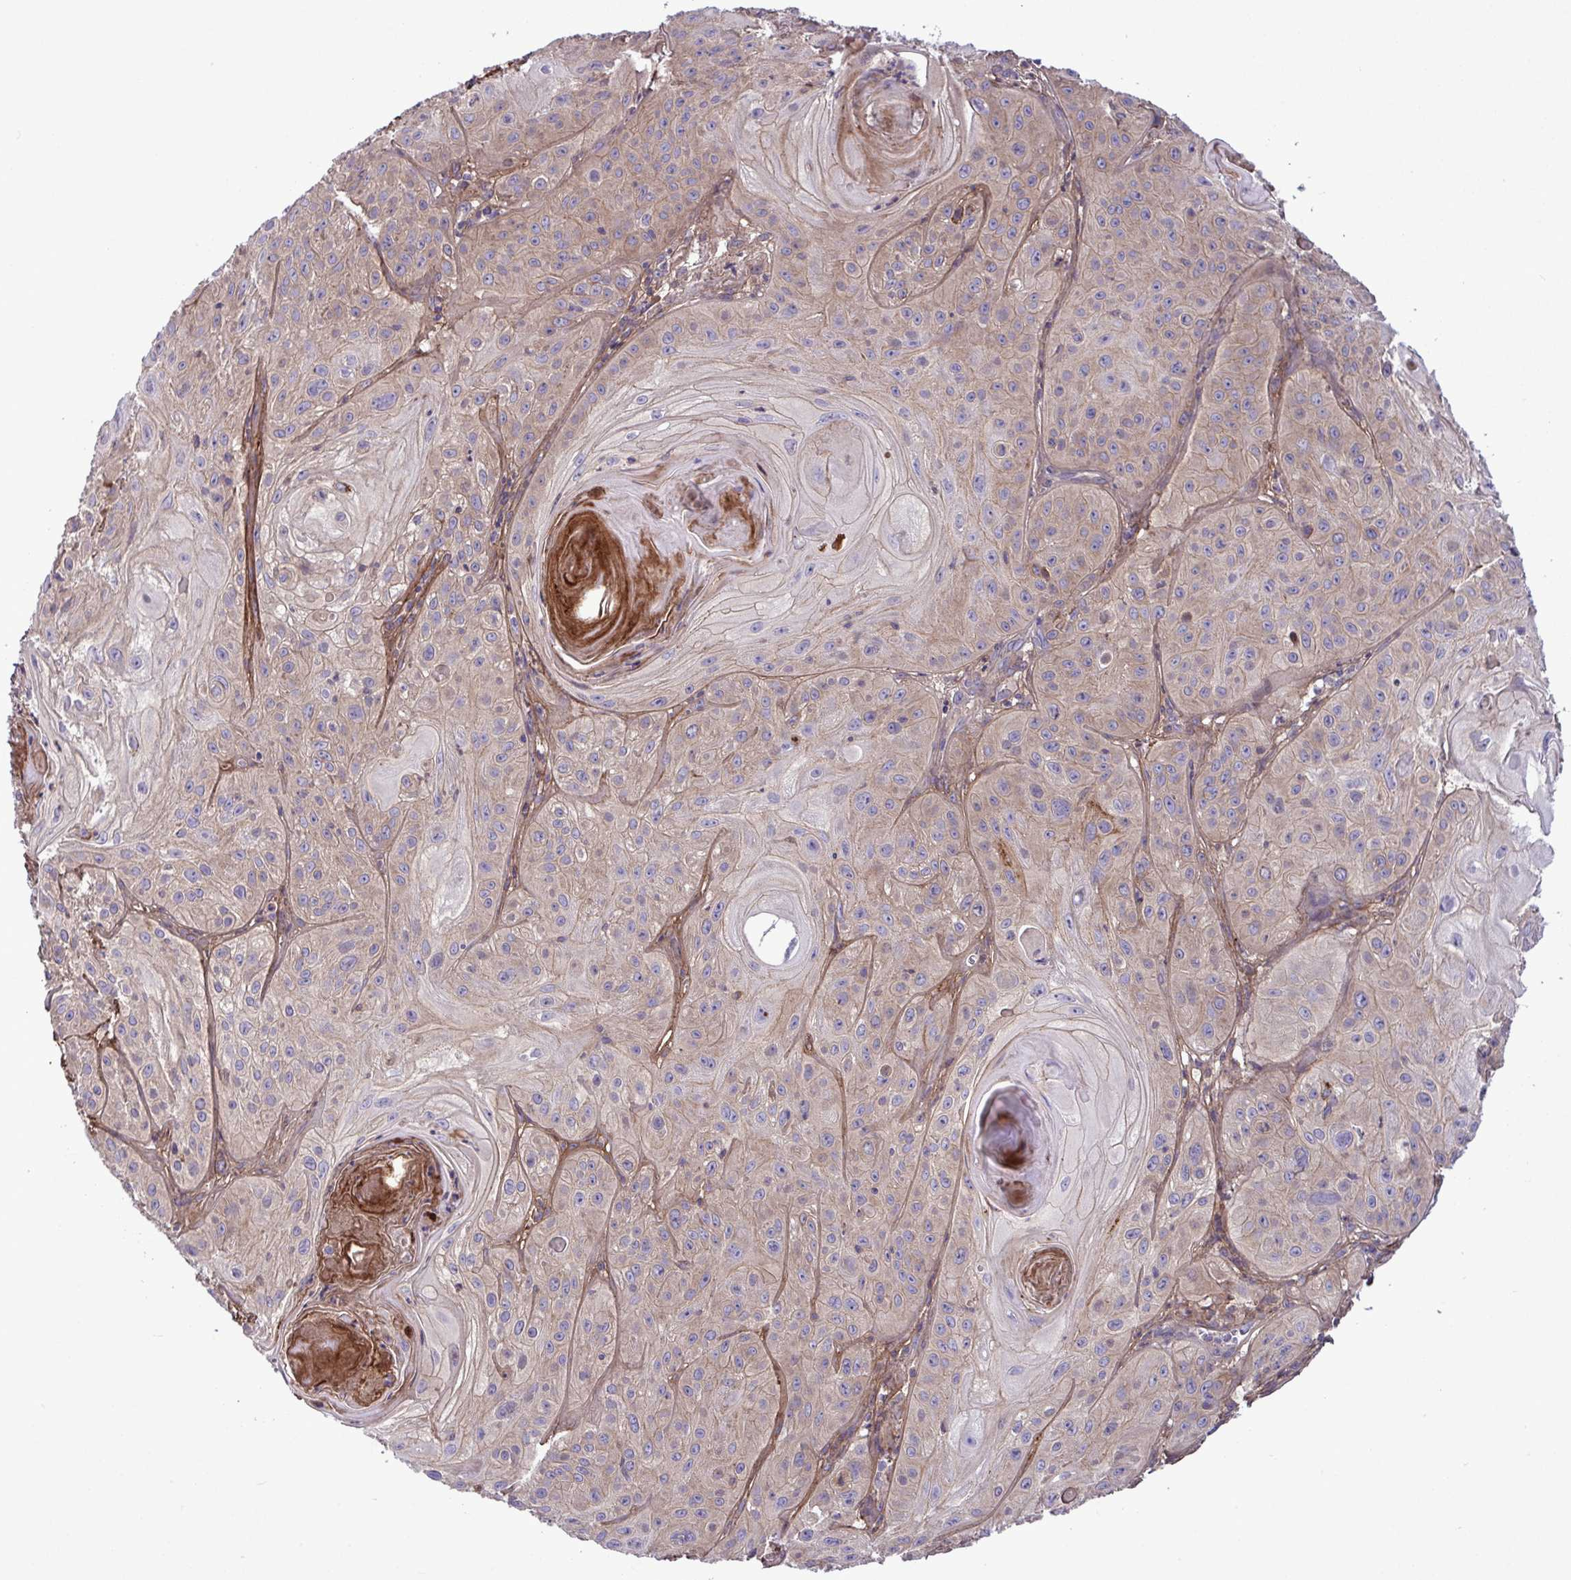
{"staining": {"intensity": "weak", "quantity": "25%-75%", "location": "cytoplasmic/membranous"}, "tissue": "skin cancer", "cell_type": "Tumor cells", "image_type": "cancer", "snomed": [{"axis": "morphology", "description": "Squamous cell carcinoma, NOS"}, {"axis": "topography", "description": "Skin"}], "caption": "Skin squamous cell carcinoma tissue reveals weak cytoplasmic/membranous staining in approximately 25%-75% of tumor cells Nuclei are stained in blue.", "gene": "GRB14", "patient": {"sex": "male", "age": 85}}